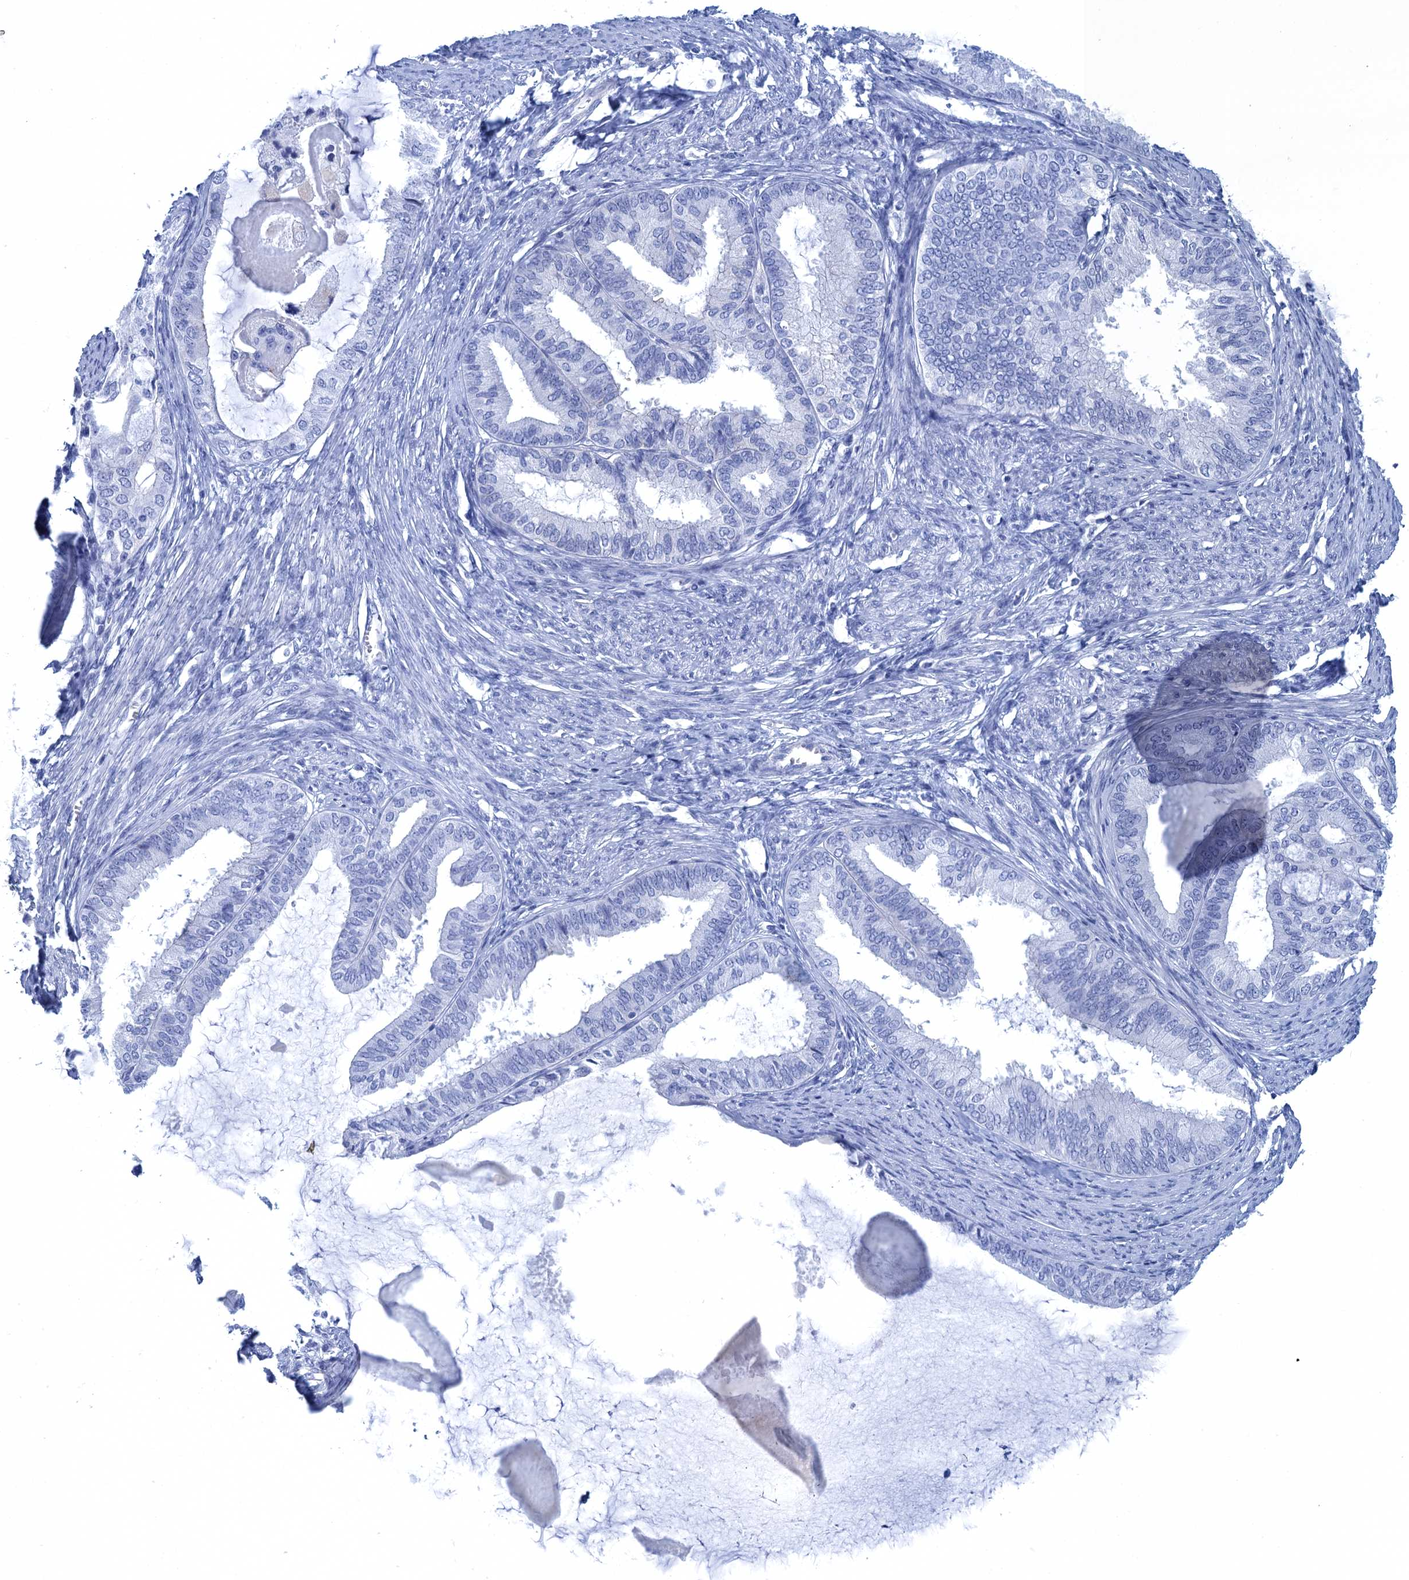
{"staining": {"intensity": "negative", "quantity": "none", "location": "none"}, "tissue": "endometrial cancer", "cell_type": "Tumor cells", "image_type": "cancer", "snomed": [{"axis": "morphology", "description": "Adenocarcinoma, NOS"}, {"axis": "topography", "description": "Endometrium"}], "caption": "The histopathology image displays no significant positivity in tumor cells of endometrial adenocarcinoma.", "gene": "CALML5", "patient": {"sex": "female", "age": 86}}